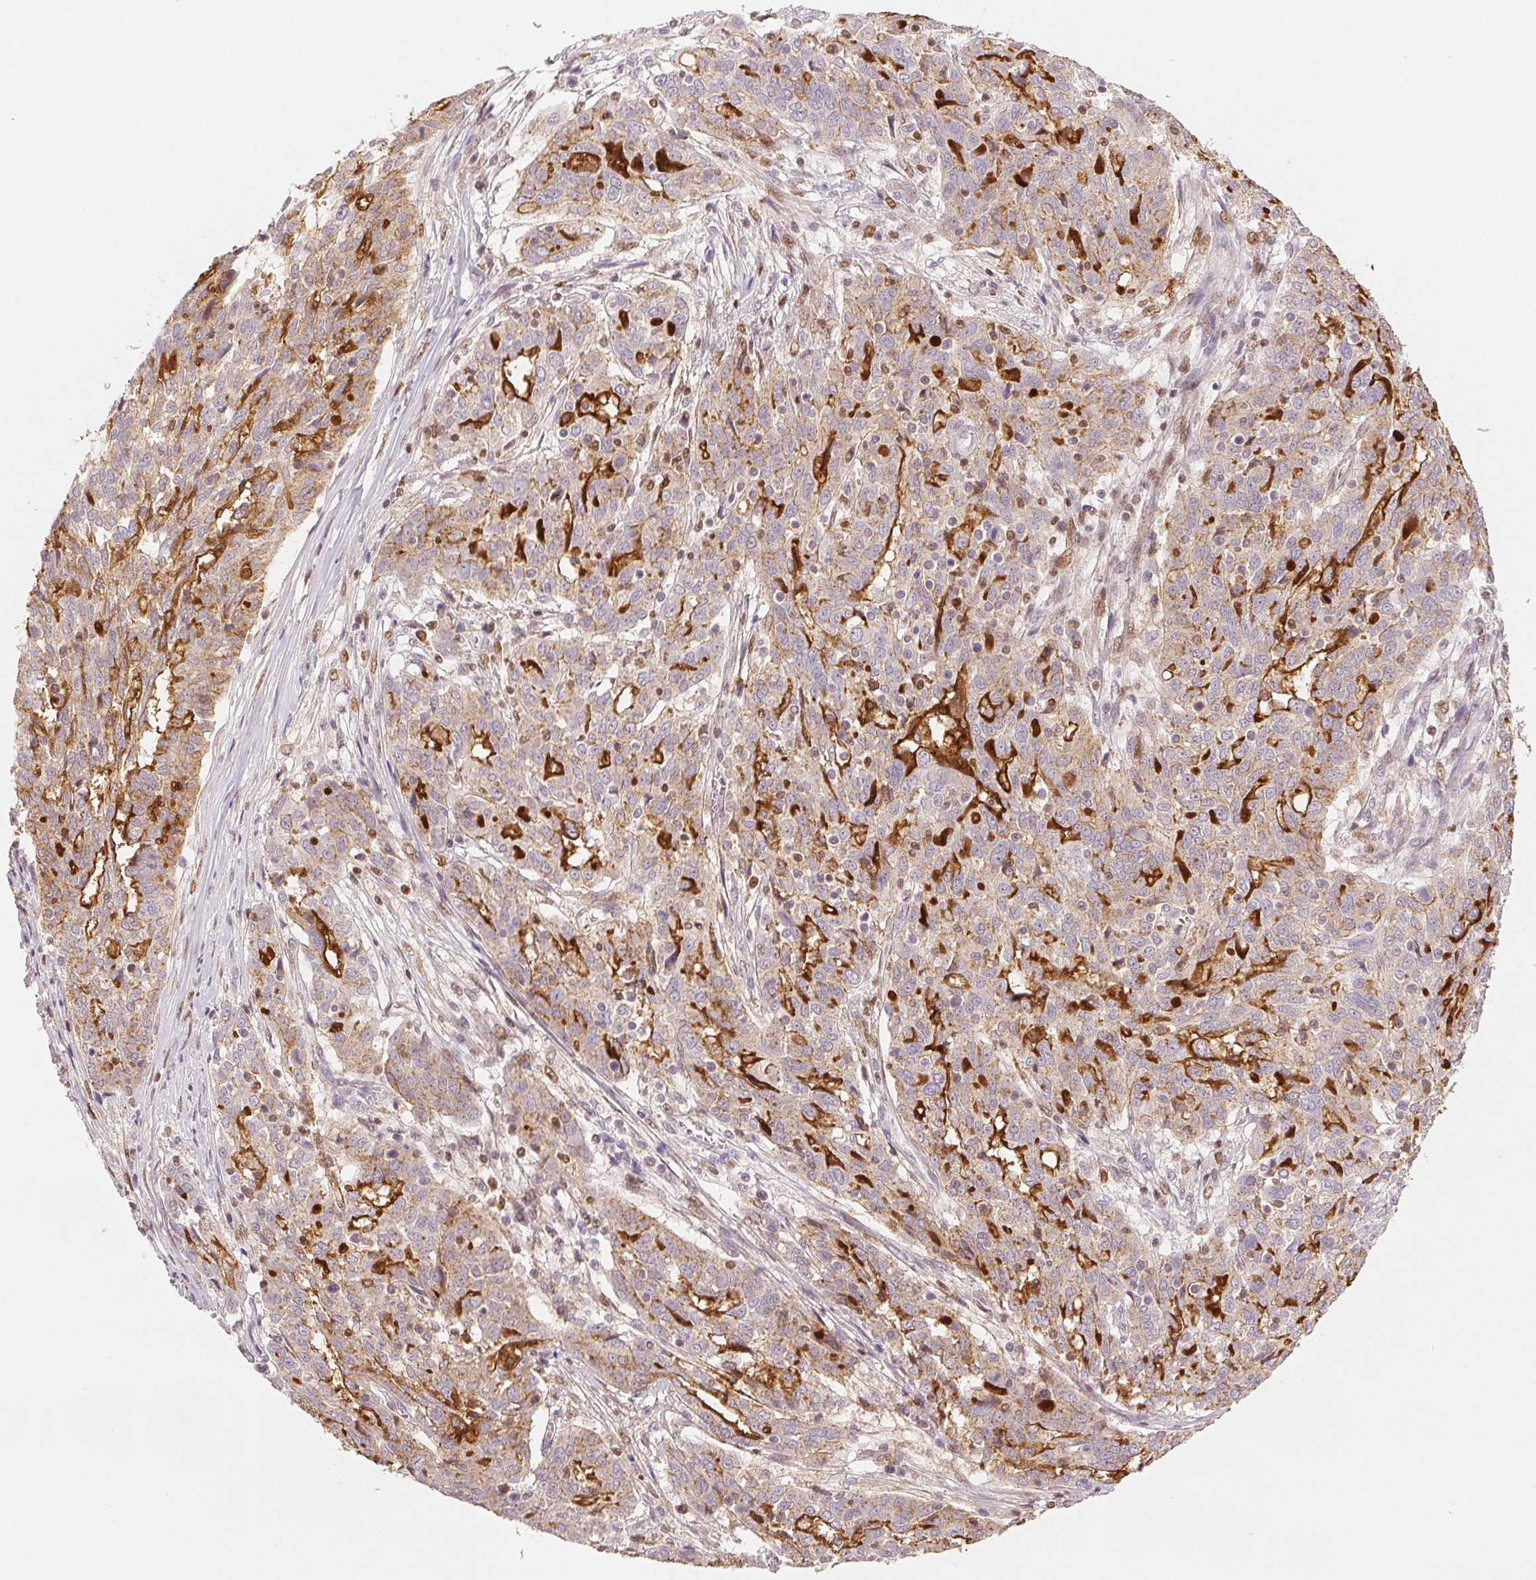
{"staining": {"intensity": "strong", "quantity": "25%-75%", "location": "cytoplasmic/membranous"}, "tissue": "ovarian cancer", "cell_type": "Tumor cells", "image_type": "cancer", "snomed": [{"axis": "morphology", "description": "Cystadenocarcinoma, serous, NOS"}, {"axis": "topography", "description": "Ovary"}], "caption": "This micrograph exhibits immunohistochemistry staining of human ovarian cancer (serous cystadenocarcinoma), with high strong cytoplasmic/membranous expression in approximately 25%-75% of tumor cells.", "gene": "RUNX2", "patient": {"sex": "female", "age": 67}}